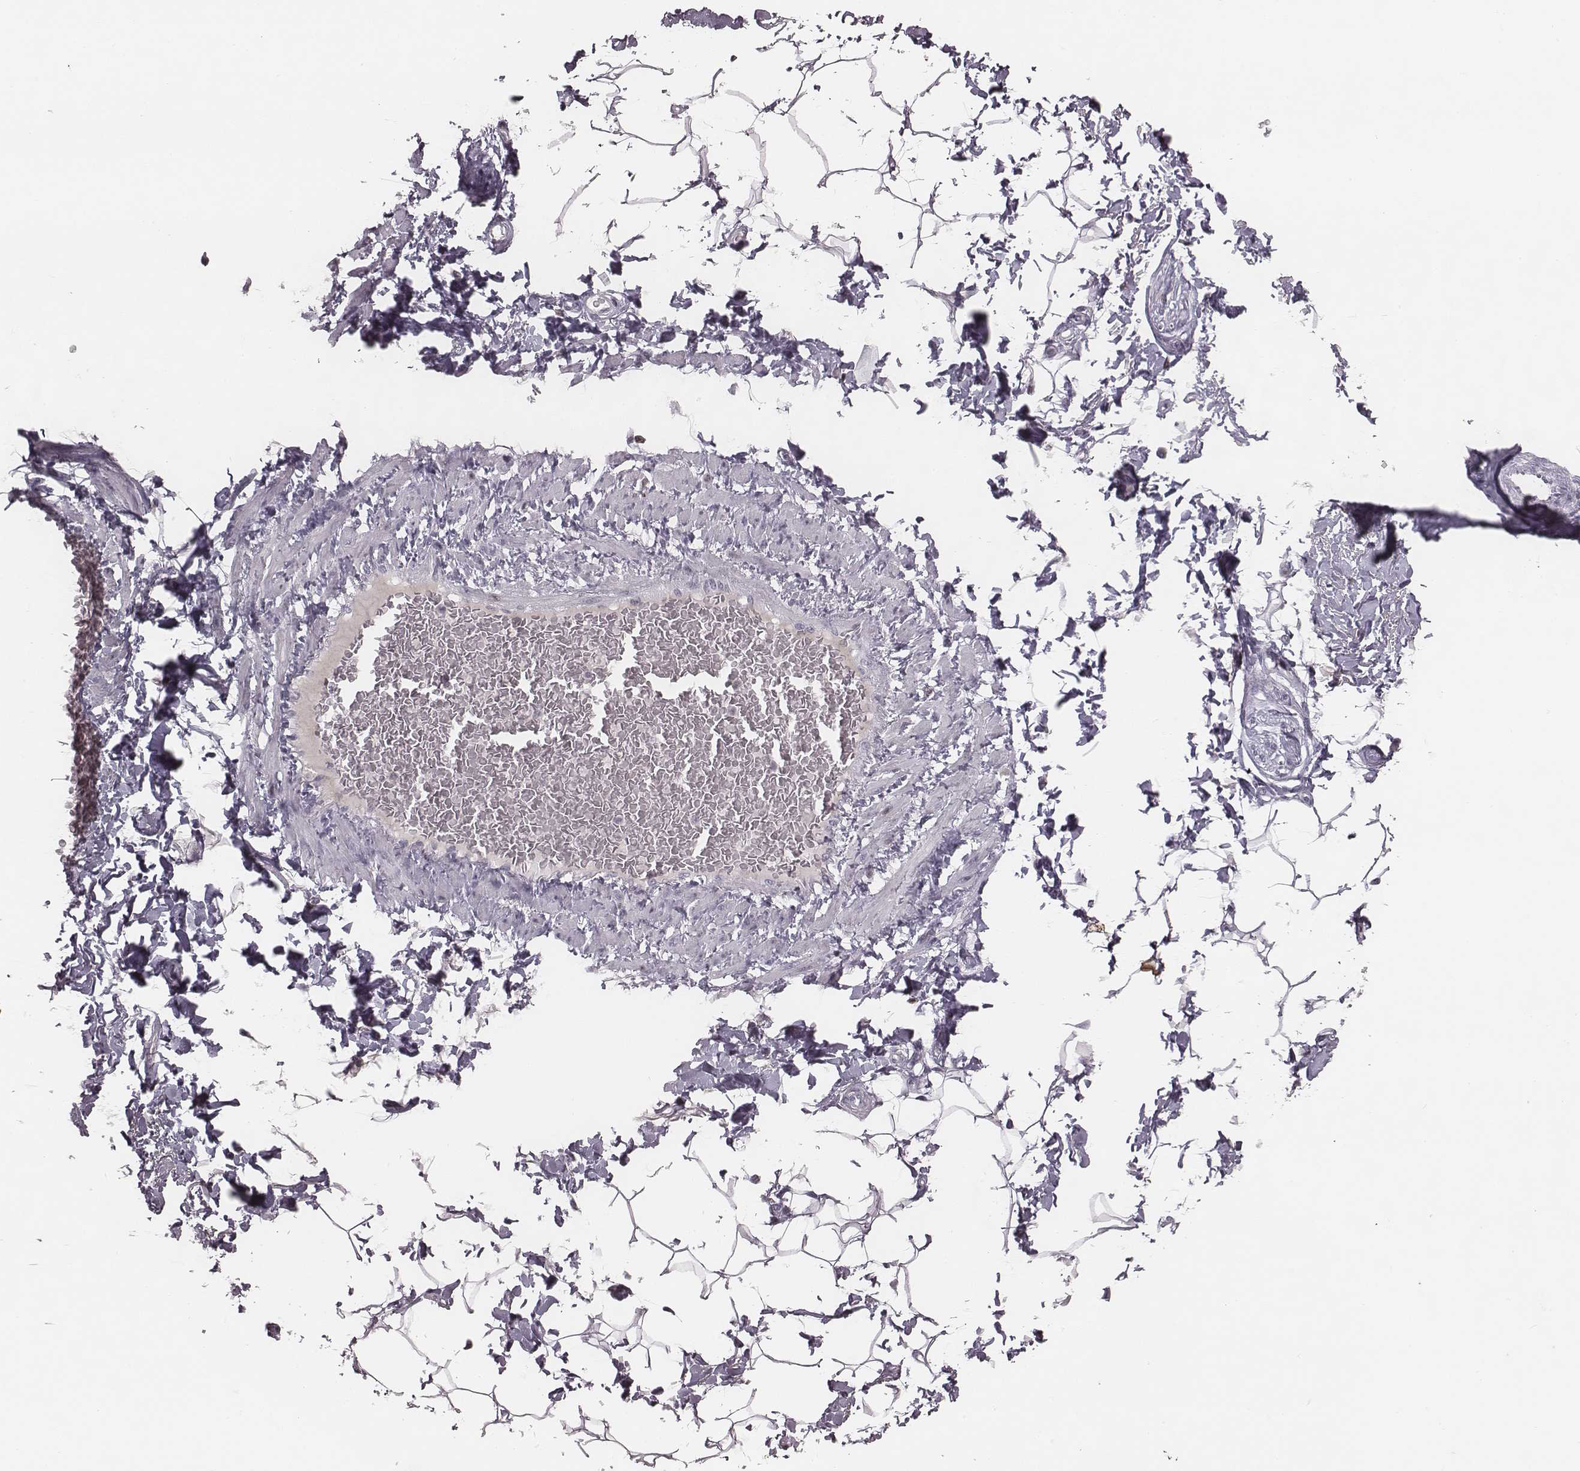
{"staining": {"intensity": "negative", "quantity": "none", "location": "none"}, "tissue": "adipose tissue", "cell_type": "Adipocytes", "image_type": "normal", "snomed": [{"axis": "morphology", "description": "Normal tissue, NOS"}, {"axis": "topography", "description": "Peripheral nerve tissue"}], "caption": "The immunohistochemistry histopathology image has no significant expression in adipocytes of adipose tissue. (Brightfield microscopy of DAB (3,3'-diaminobenzidine) immunohistochemistry (IHC) at high magnification).", "gene": "NDC1", "patient": {"sex": "male", "age": 51}}